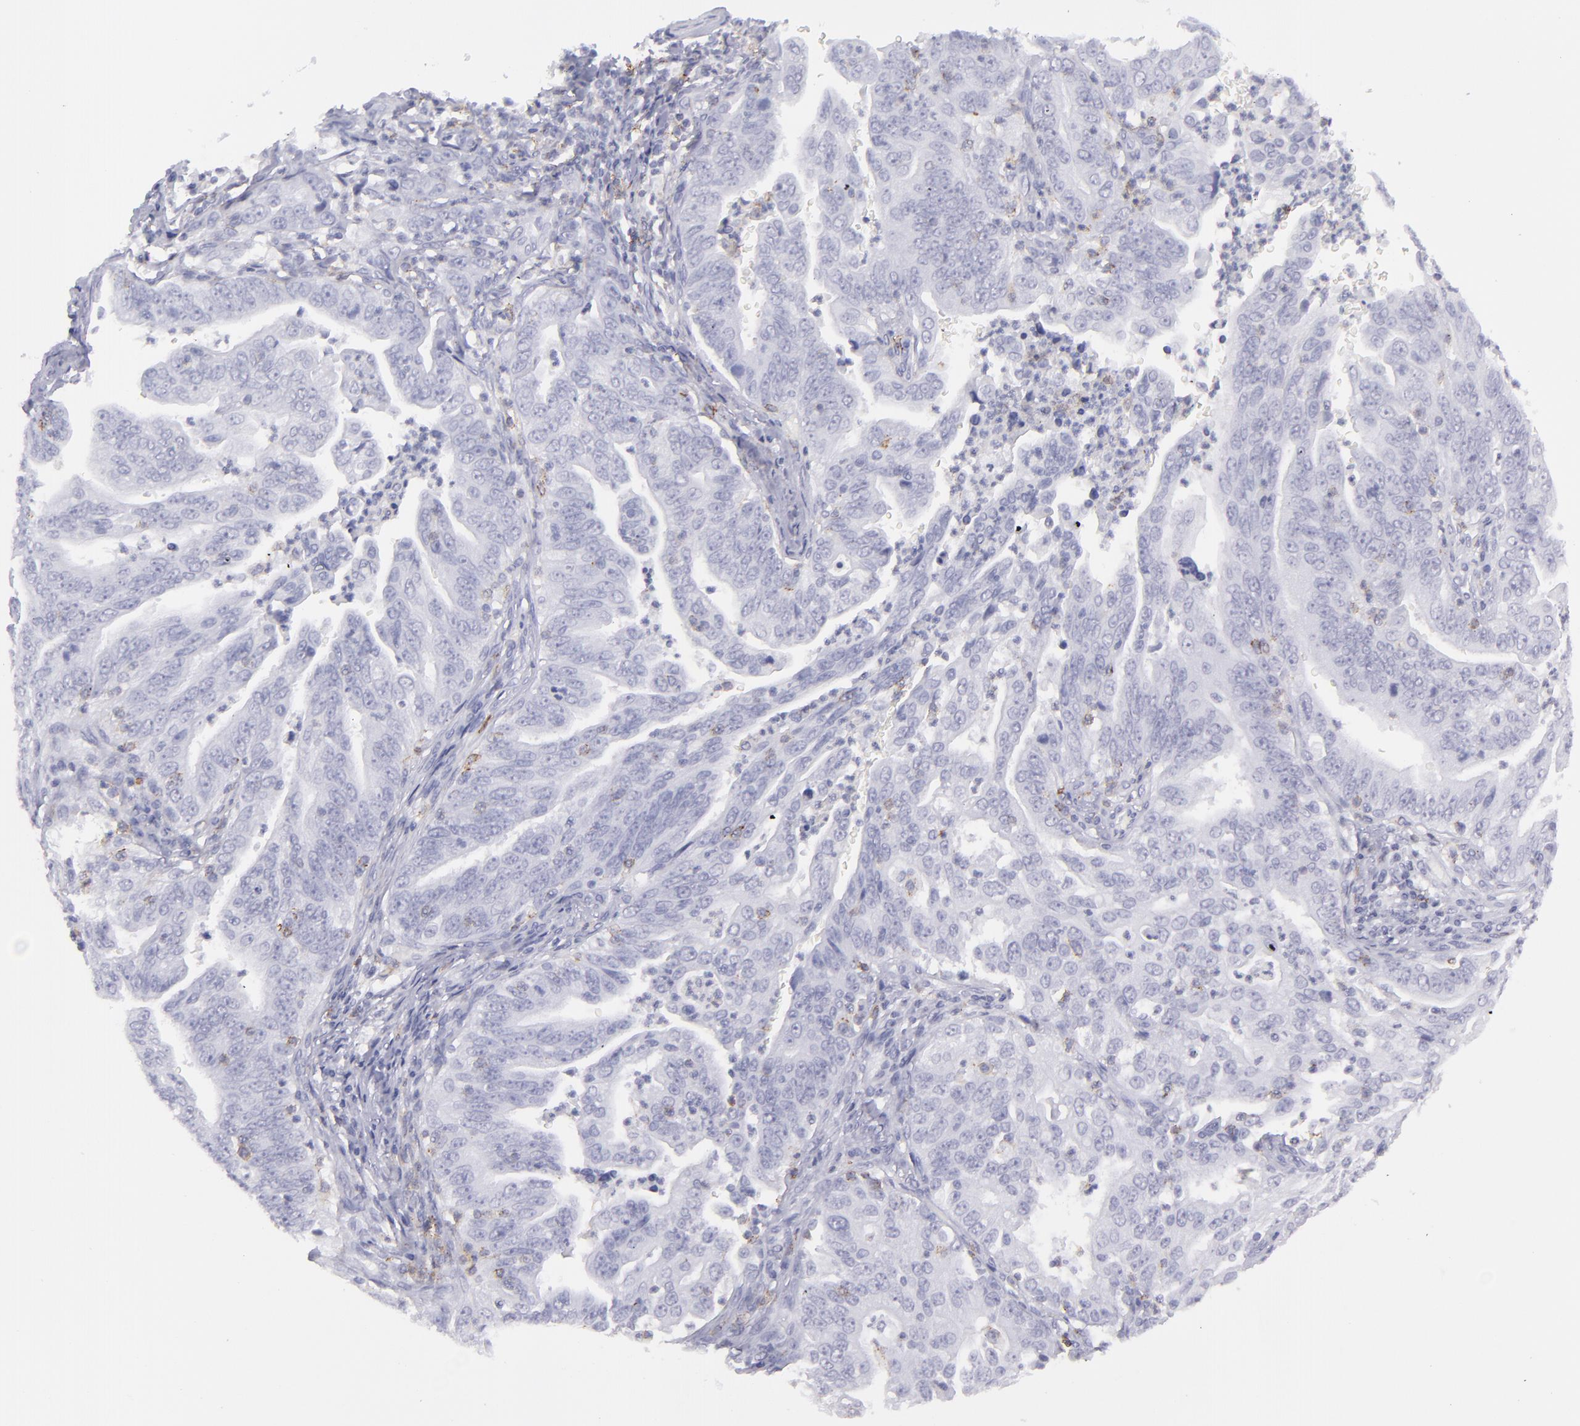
{"staining": {"intensity": "negative", "quantity": "none", "location": "none"}, "tissue": "stomach cancer", "cell_type": "Tumor cells", "image_type": "cancer", "snomed": [{"axis": "morphology", "description": "Adenocarcinoma, NOS"}, {"axis": "topography", "description": "Stomach, upper"}], "caption": "Stomach adenocarcinoma was stained to show a protein in brown. There is no significant positivity in tumor cells.", "gene": "SELPLG", "patient": {"sex": "female", "age": 50}}